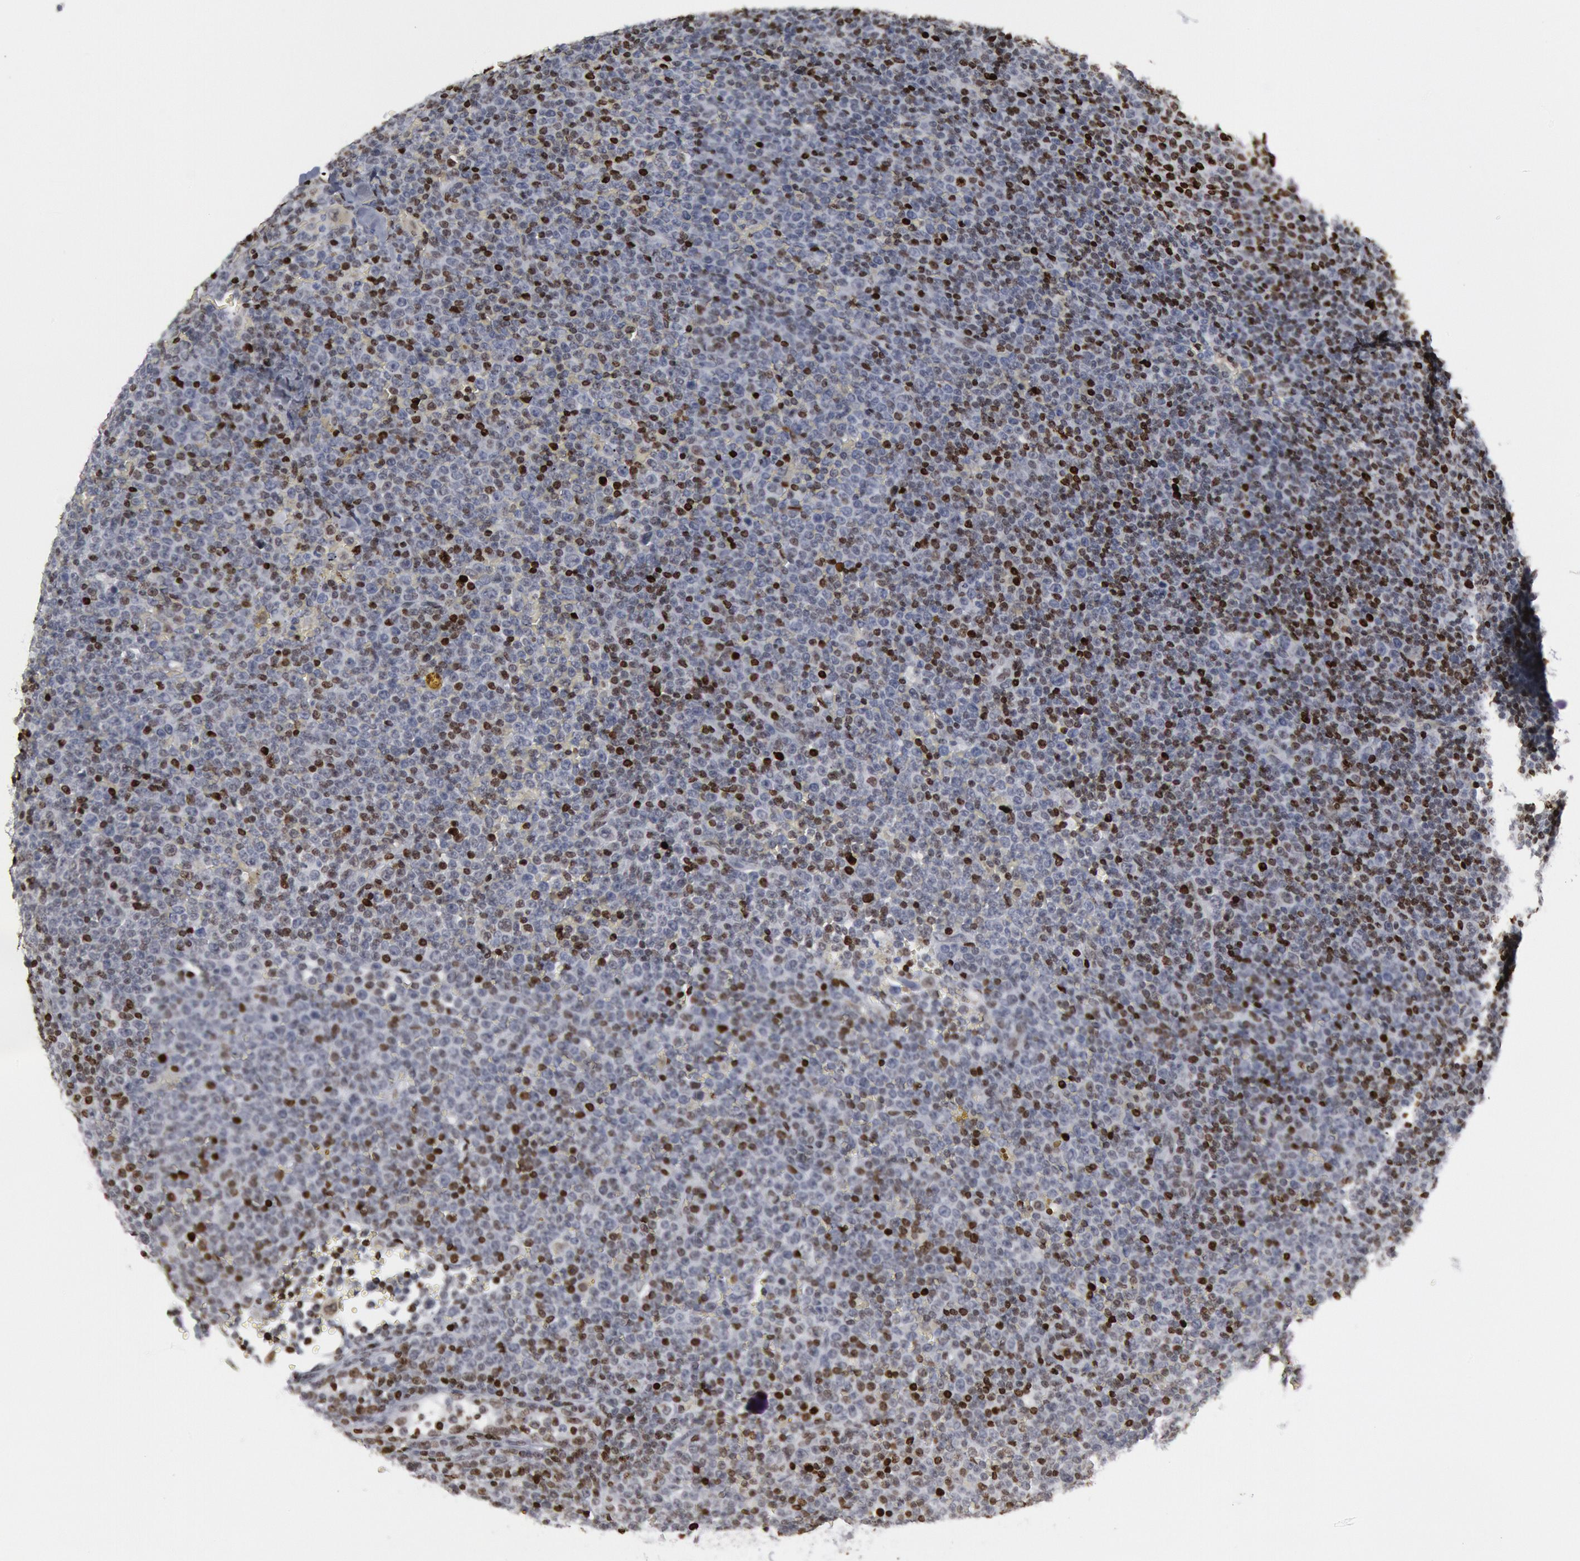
{"staining": {"intensity": "moderate", "quantity": "25%-75%", "location": "nuclear"}, "tissue": "lymphoma", "cell_type": "Tumor cells", "image_type": "cancer", "snomed": [{"axis": "morphology", "description": "Malignant lymphoma, non-Hodgkin's type, Low grade"}, {"axis": "topography", "description": "Lymph node"}], "caption": "Protein analysis of lymphoma tissue displays moderate nuclear positivity in about 25%-75% of tumor cells.", "gene": "MECP2", "patient": {"sex": "male", "age": 50}}